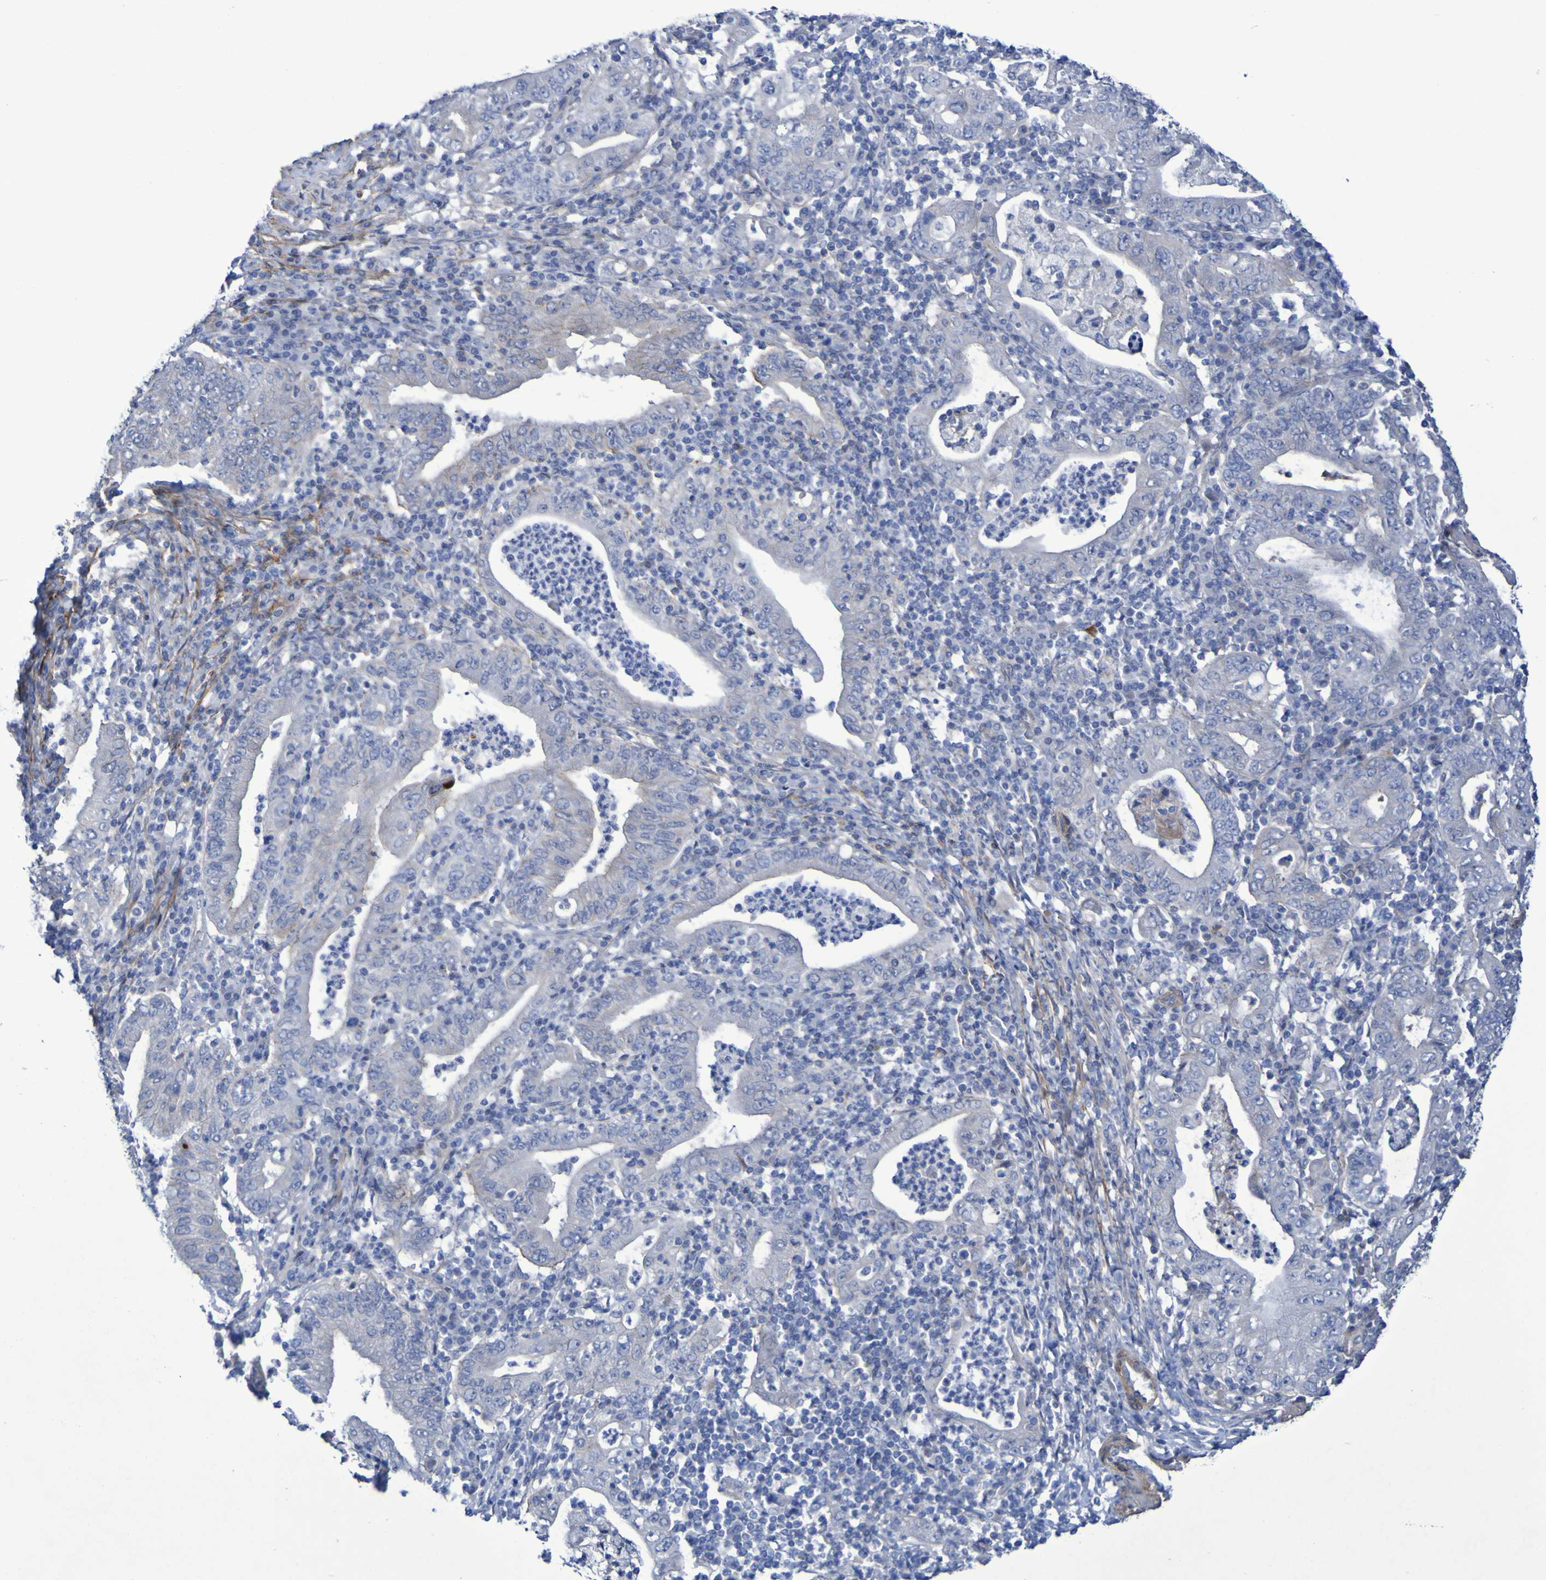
{"staining": {"intensity": "negative", "quantity": "none", "location": "none"}, "tissue": "stomach cancer", "cell_type": "Tumor cells", "image_type": "cancer", "snomed": [{"axis": "morphology", "description": "Normal tissue, NOS"}, {"axis": "morphology", "description": "Adenocarcinoma, NOS"}, {"axis": "topography", "description": "Esophagus"}, {"axis": "topography", "description": "Stomach, upper"}, {"axis": "topography", "description": "Peripheral nerve tissue"}], "caption": "This histopathology image is of stomach adenocarcinoma stained with IHC to label a protein in brown with the nuclei are counter-stained blue. There is no staining in tumor cells.", "gene": "LPP", "patient": {"sex": "male", "age": 62}}